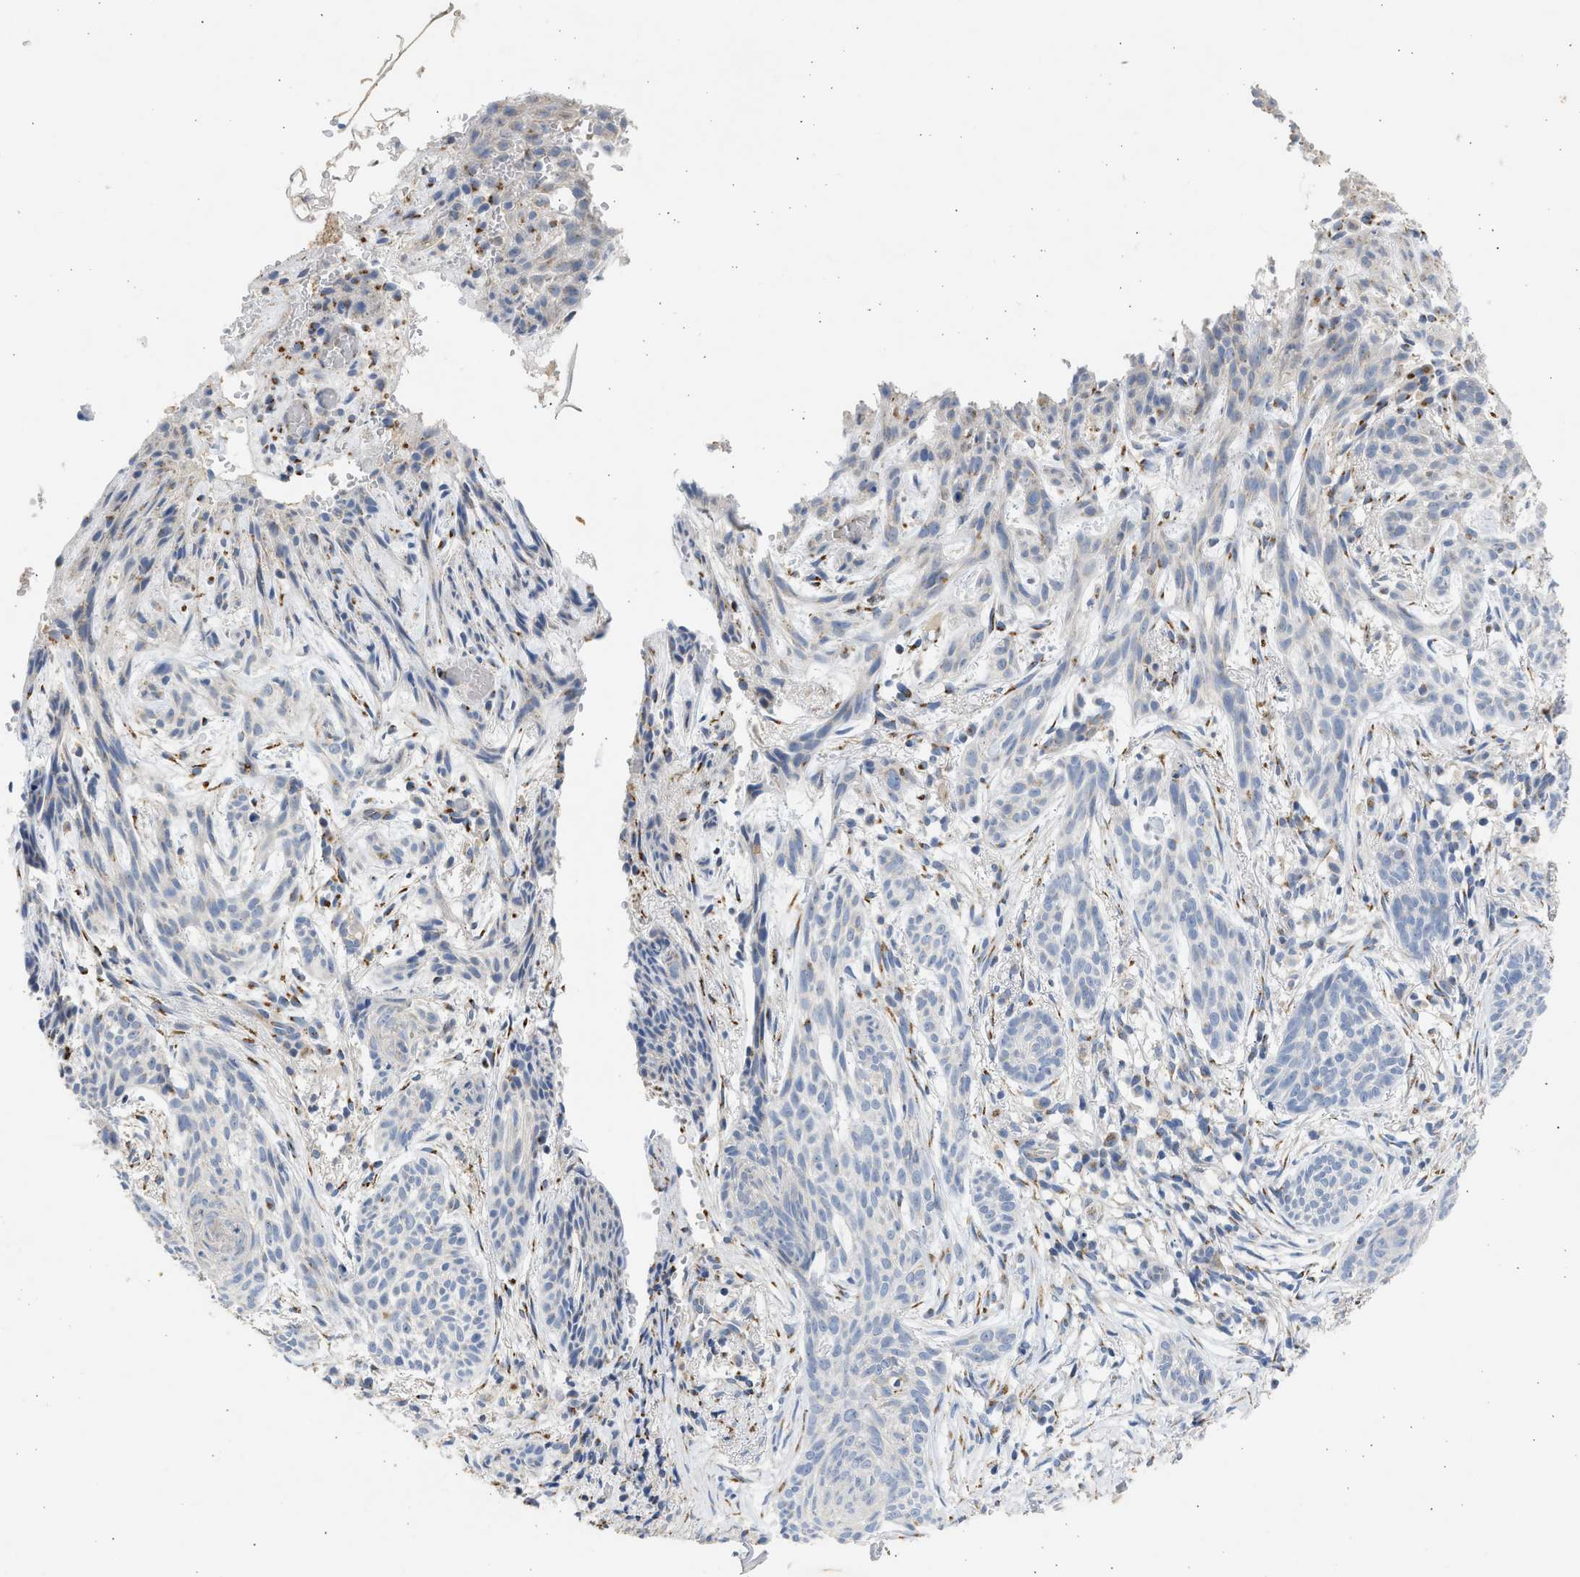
{"staining": {"intensity": "negative", "quantity": "none", "location": "none"}, "tissue": "skin cancer", "cell_type": "Tumor cells", "image_type": "cancer", "snomed": [{"axis": "morphology", "description": "Basal cell carcinoma"}, {"axis": "topography", "description": "Skin"}], "caption": "DAB (3,3'-diaminobenzidine) immunohistochemical staining of human skin basal cell carcinoma exhibits no significant staining in tumor cells.", "gene": "IPO8", "patient": {"sex": "female", "age": 59}}